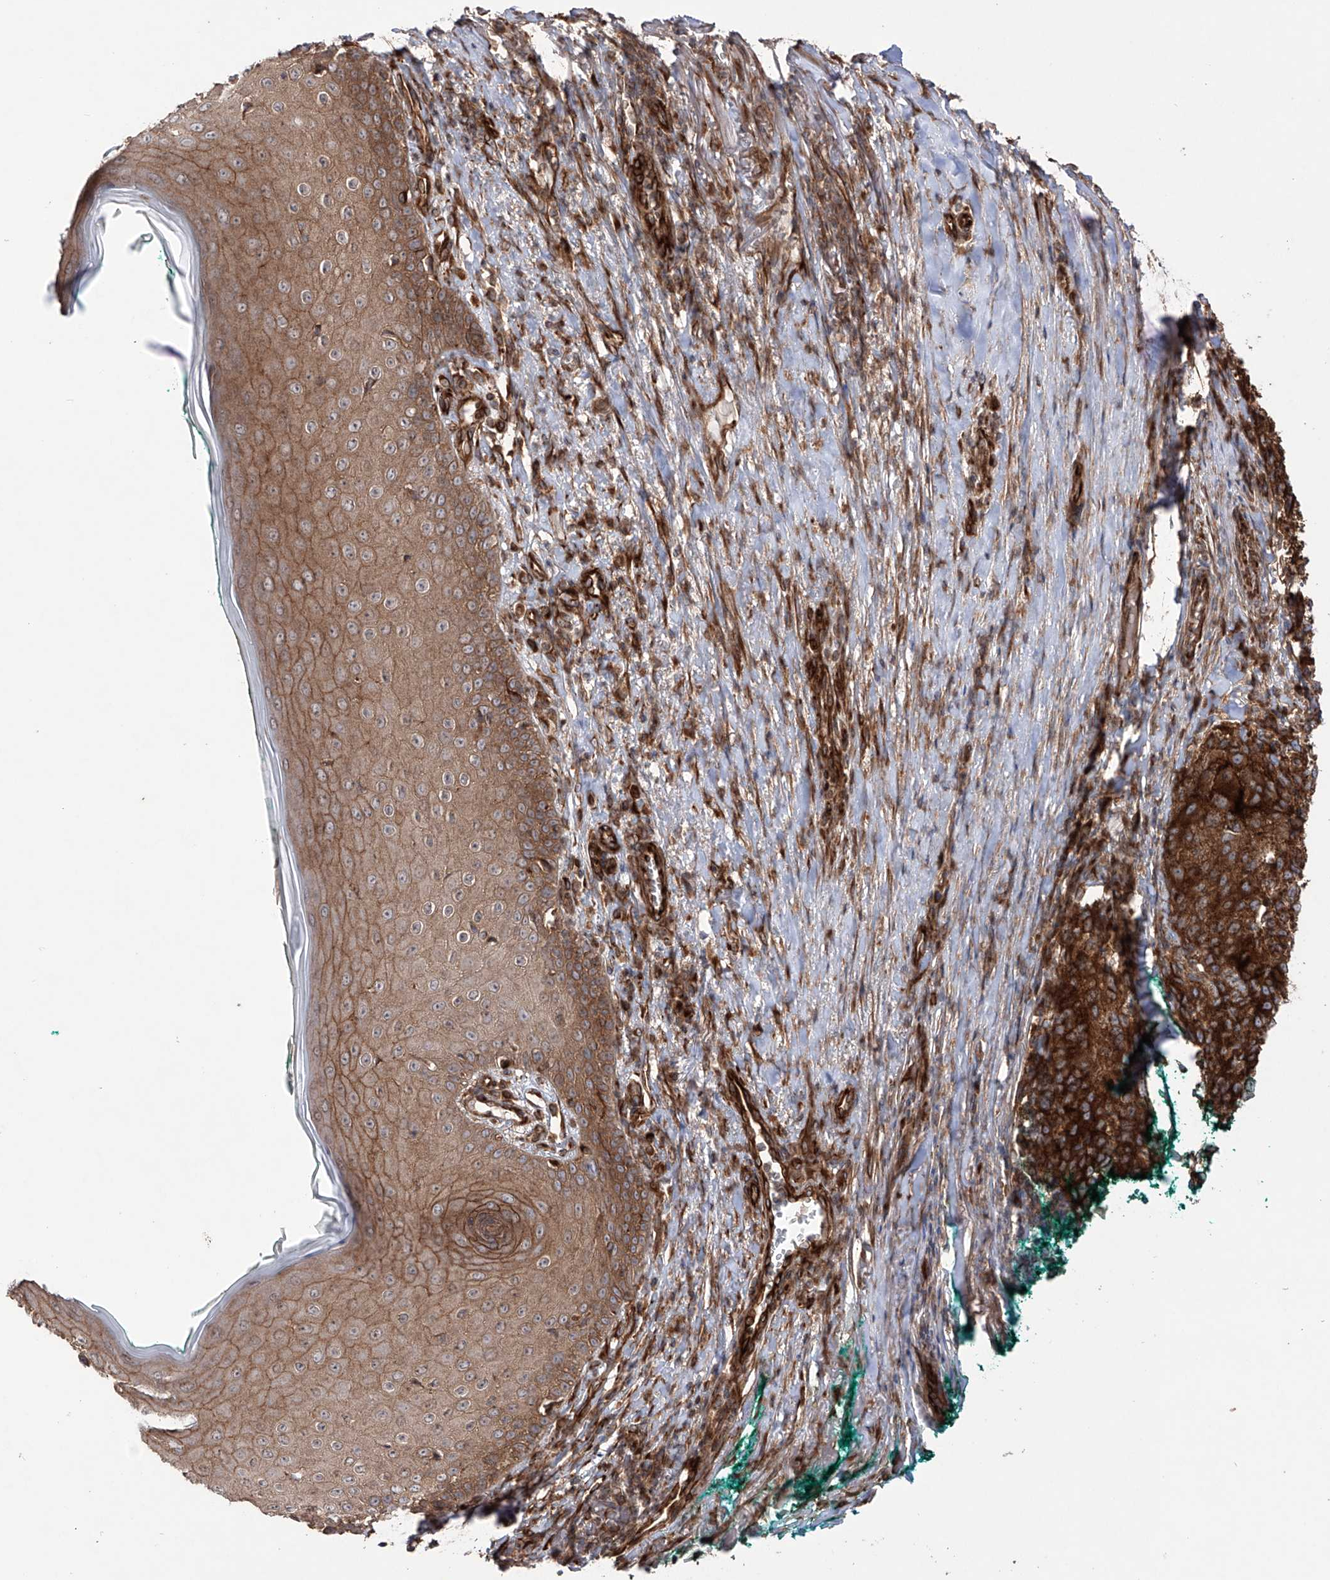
{"staining": {"intensity": "strong", "quantity": ">75%", "location": "cytoplasmic/membranous"}, "tissue": "melanoma", "cell_type": "Tumor cells", "image_type": "cancer", "snomed": [{"axis": "morphology", "description": "Necrosis, NOS"}, {"axis": "morphology", "description": "Malignant melanoma, NOS"}, {"axis": "topography", "description": "Skin"}], "caption": "A brown stain highlights strong cytoplasmic/membranous positivity of a protein in melanoma tumor cells.", "gene": "YKT6", "patient": {"sex": "female", "age": 87}}